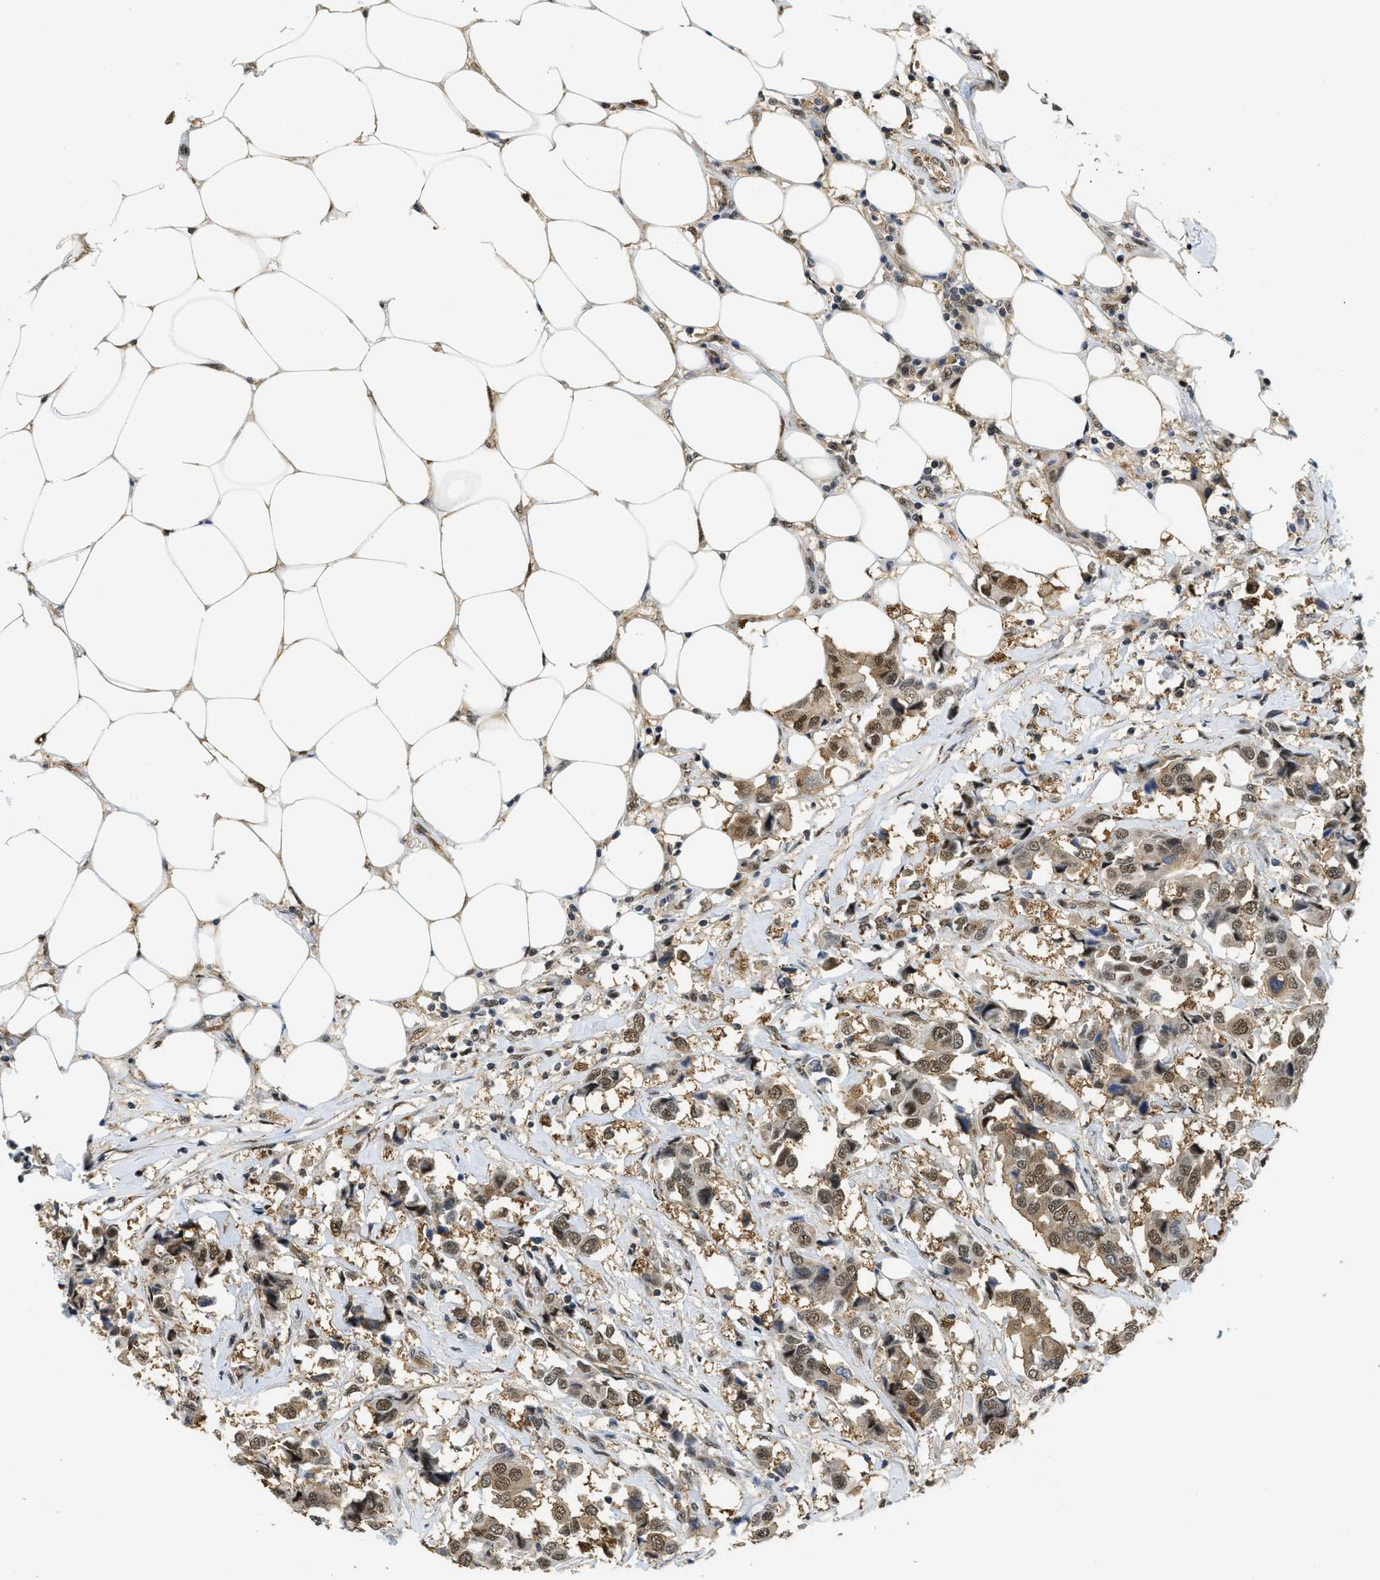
{"staining": {"intensity": "moderate", "quantity": ">75%", "location": "nuclear"}, "tissue": "breast cancer", "cell_type": "Tumor cells", "image_type": "cancer", "snomed": [{"axis": "morphology", "description": "Duct carcinoma"}, {"axis": "topography", "description": "Breast"}], "caption": "This micrograph reveals IHC staining of breast cancer (invasive ductal carcinoma), with medium moderate nuclear positivity in approximately >75% of tumor cells.", "gene": "PSMC5", "patient": {"sex": "female", "age": 80}}